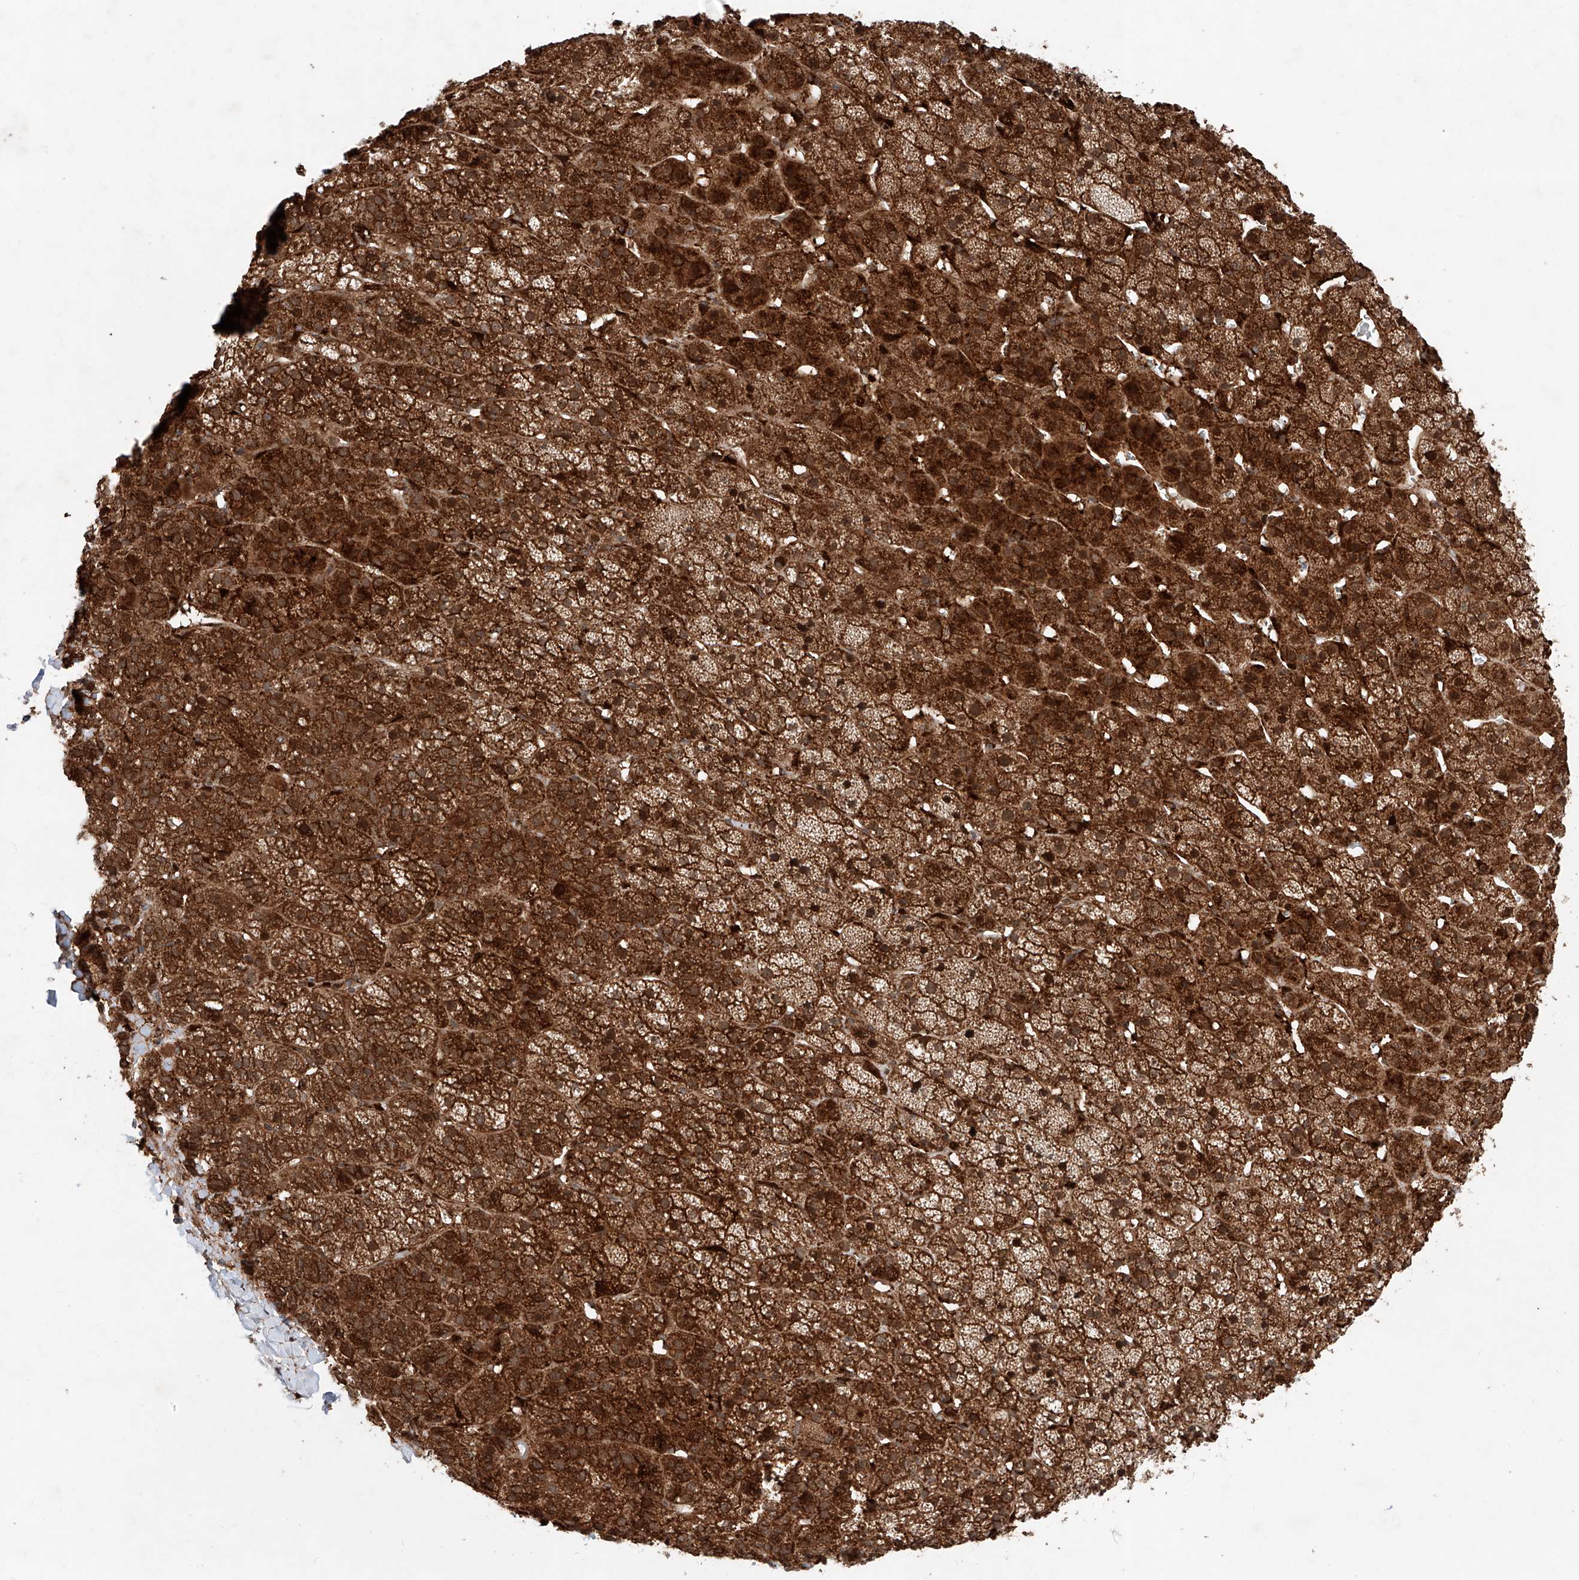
{"staining": {"intensity": "strong", "quantity": ">75%", "location": "cytoplasmic/membranous,nuclear"}, "tissue": "adrenal gland", "cell_type": "Glandular cells", "image_type": "normal", "snomed": [{"axis": "morphology", "description": "Normal tissue, NOS"}, {"axis": "topography", "description": "Adrenal gland"}], "caption": "This photomicrograph exhibits immunohistochemistry staining of normal human adrenal gland, with high strong cytoplasmic/membranous,nuclear positivity in about >75% of glandular cells.", "gene": "ZFP28", "patient": {"sex": "female", "age": 57}}